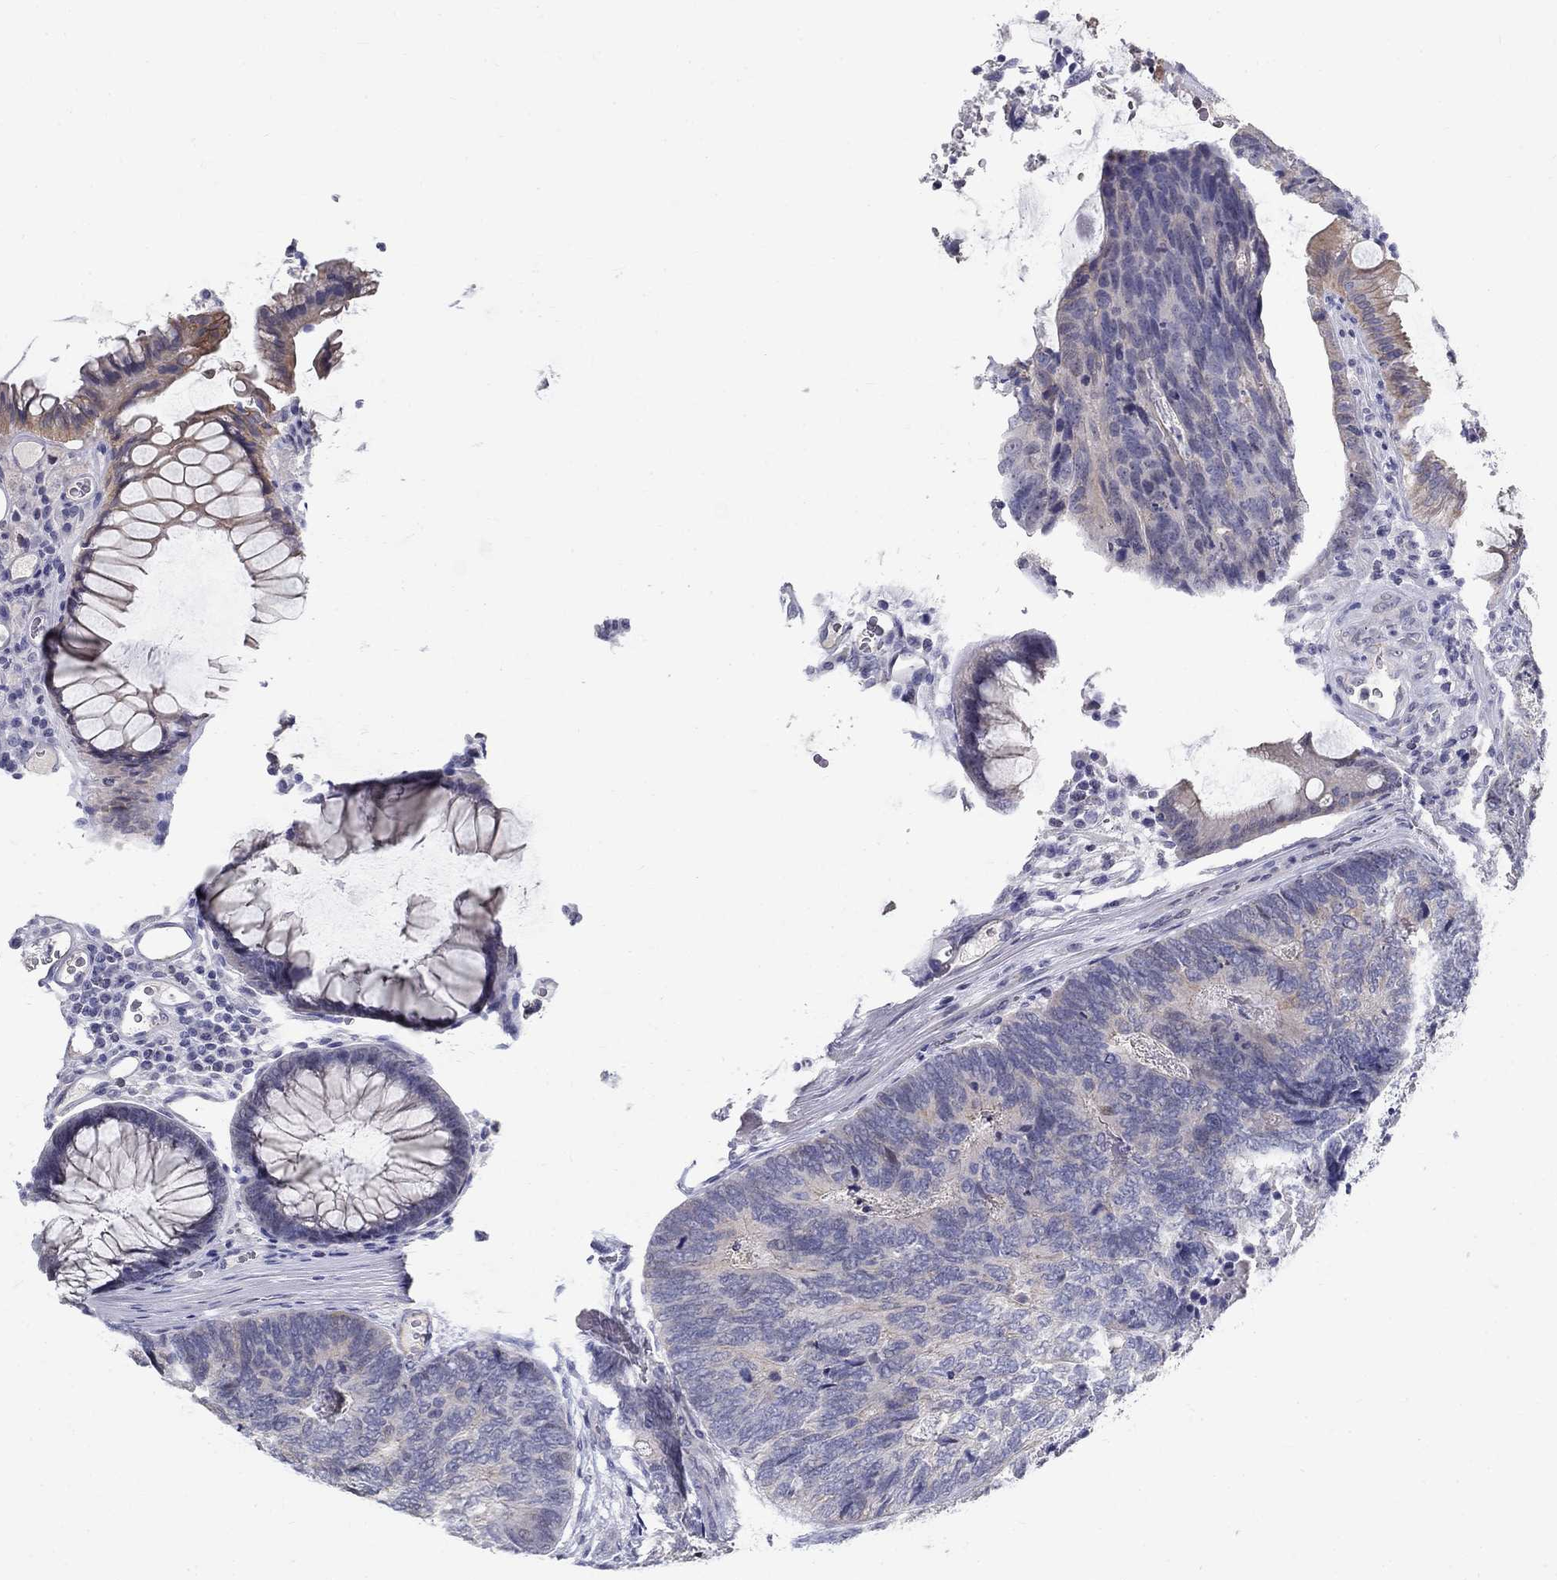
{"staining": {"intensity": "negative", "quantity": "none", "location": "none"}, "tissue": "colorectal cancer", "cell_type": "Tumor cells", "image_type": "cancer", "snomed": [{"axis": "morphology", "description": "Adenocarcinoma, NOS"}, {"axis": "topography", "description": "Colon"}], "caption": "Immunohistochemistry histopathology image of colorectal cancer stained for a protein (brown), which reveals no expression in tumor cells.", "gene": "GUCA1A", "patient": {"sex": "female", "age": 67}}